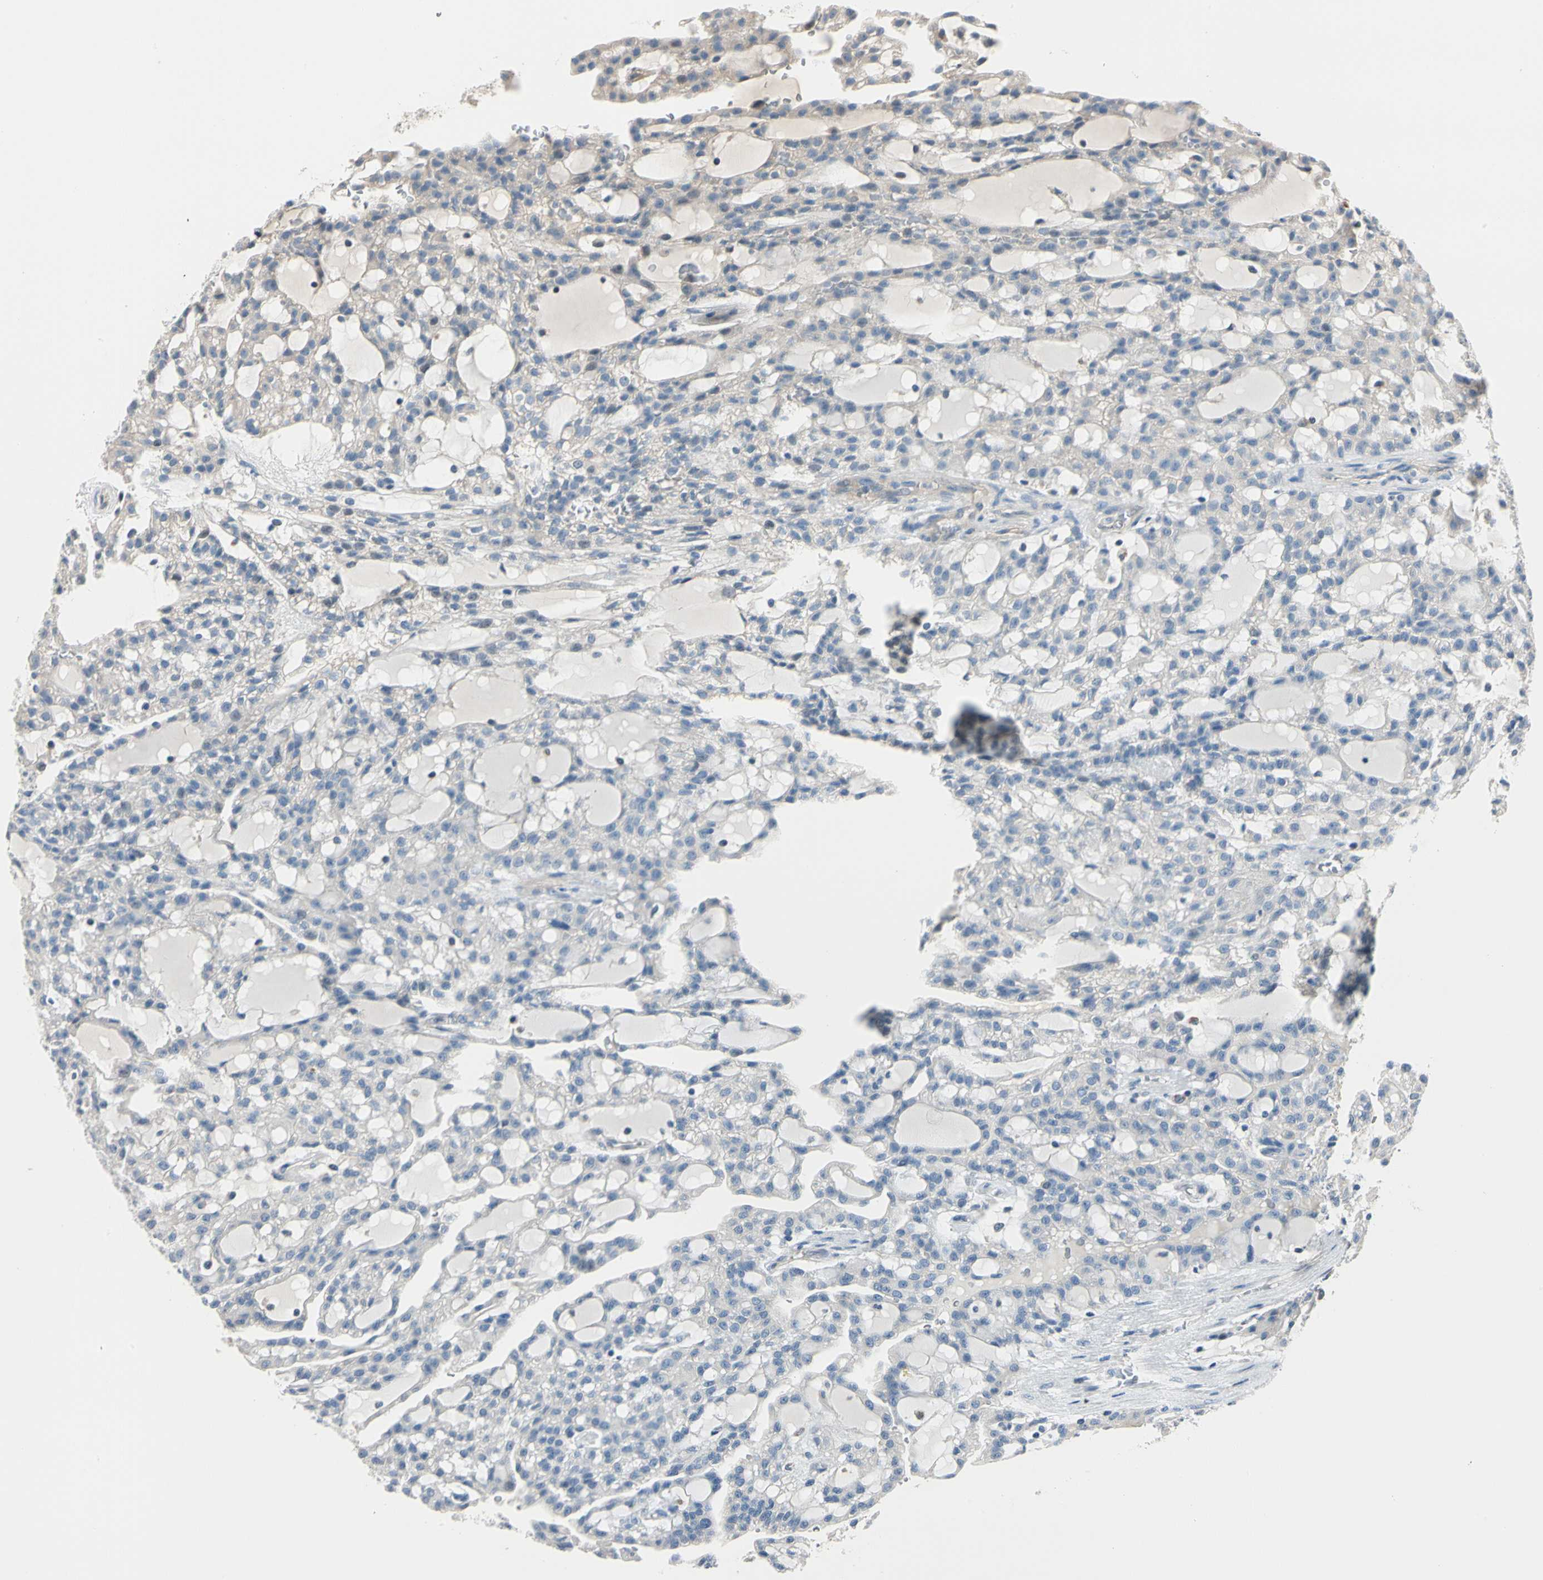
{"staining": {"intensity": "negative", "quantity": "none", "location": "none"}, "tissue": "renal cancer", "cell_type": "Tumor cells", "image_type": "cancer", "snomed": [{"axis": "morphology", "description": "Adenocarcinoma, NOS"}, {"axis": "topography", "description": "Kidney"}], "caption": "Photomicrograph shows no protein positivity in tumor cells of renal adenocarcinoma tissue.", "gene": "GPR153", "patient": {"sex": "male", "age": 63}}